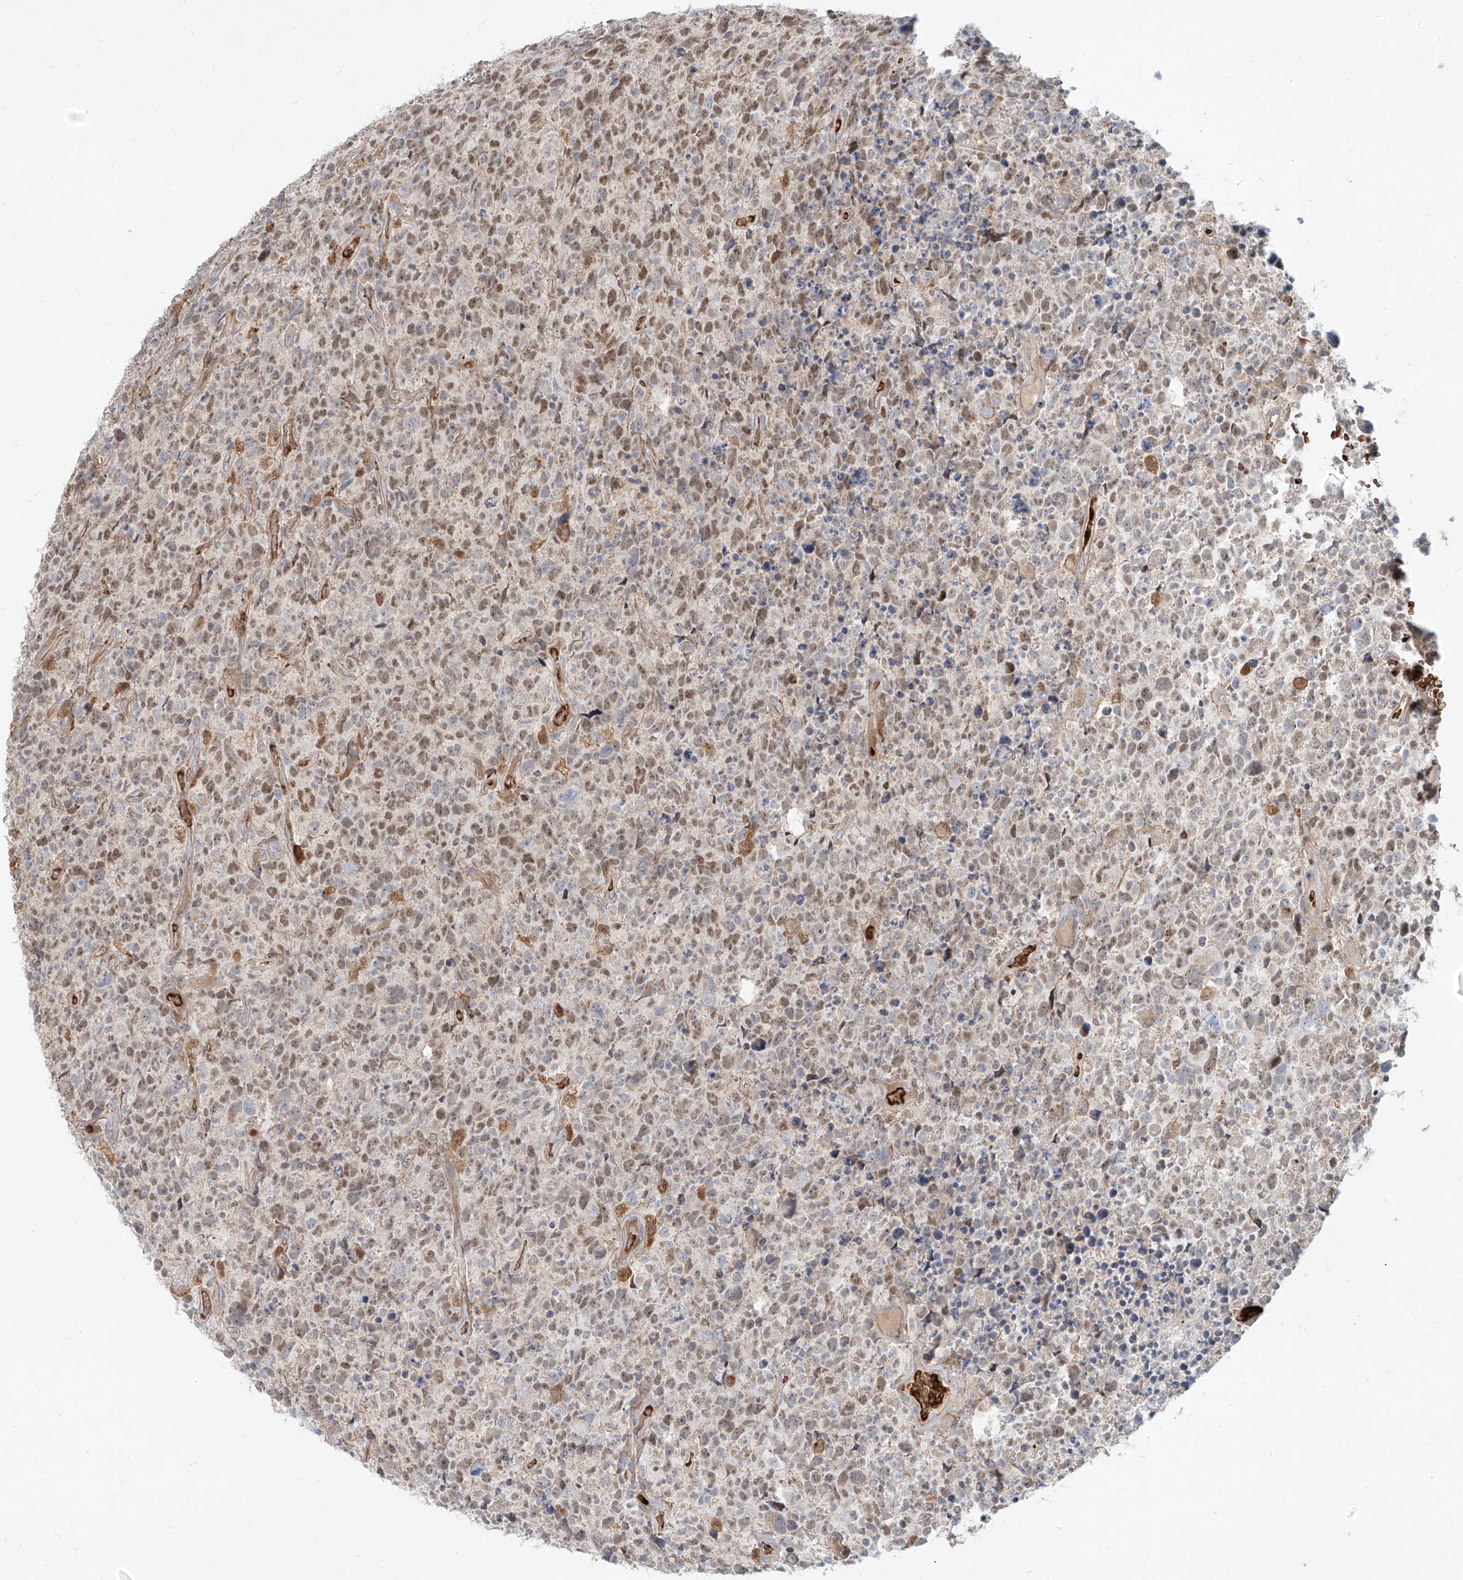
{"staining": {"intensity": "weak", "quantity": "25%-75%", "location": "nuclear"}, "tissue": "glioma", "cell_type": "Tumor cells", "image_type": "cancer", "snomed": [{"axis": "morphology", "description": "Glioma, malignant, High grade"}, {"axis": "topography", "description": "Brain"}], "caption": "Protein staining by IHC reveals weak nuclear expression in about 25%-75% of tumor cells in glioma. (Brightfield microscopy of DAB IHC at high magnification).", "gene": "FGD2", "patient": {"sex": "male", "age": 69}}